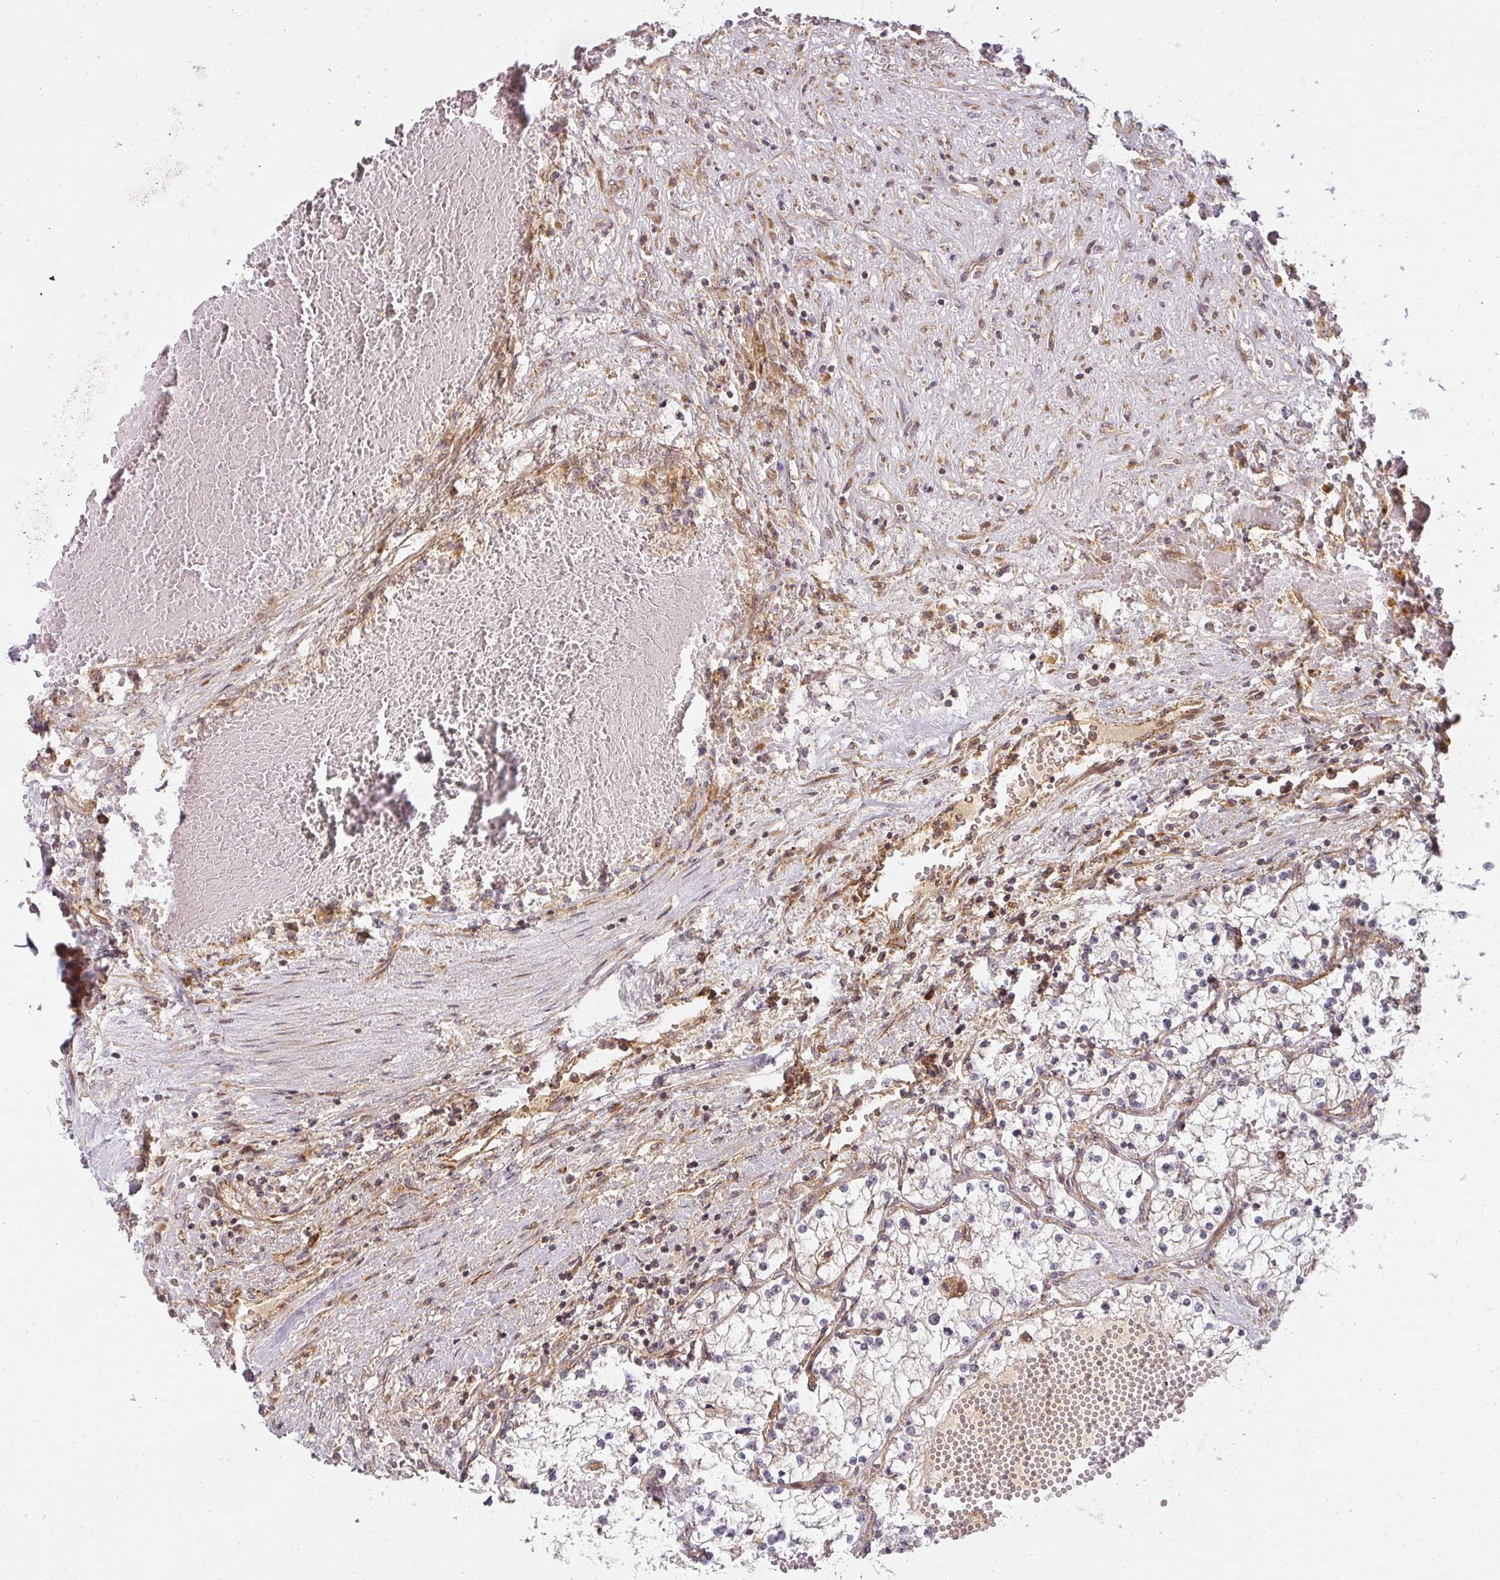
{"staining": {"intensity": "weak", "quantity": "<25%", "location": "cytoplasmic/membranous"}, "tissue": "renal cancer", "cell_type": "Tumor cells", "image_type": "cancer", "snomed": [{"axis": "morphology", "description": "Normal tissue, NOS"}, {"axis": "morphology", "description": "Adenocarcinoma, NOS"}, {"axis": "topography", "description": "Kidney"}], "caption": "Immunohistochemical staining of human renal cancer (adenocarcinoma) displays no significant staining in tumor cells. (DAB immunohistochemistry with hematoxylin counter stain).", "gene": "CNOT1", "patient": {"sex": "male", "age": 68}}